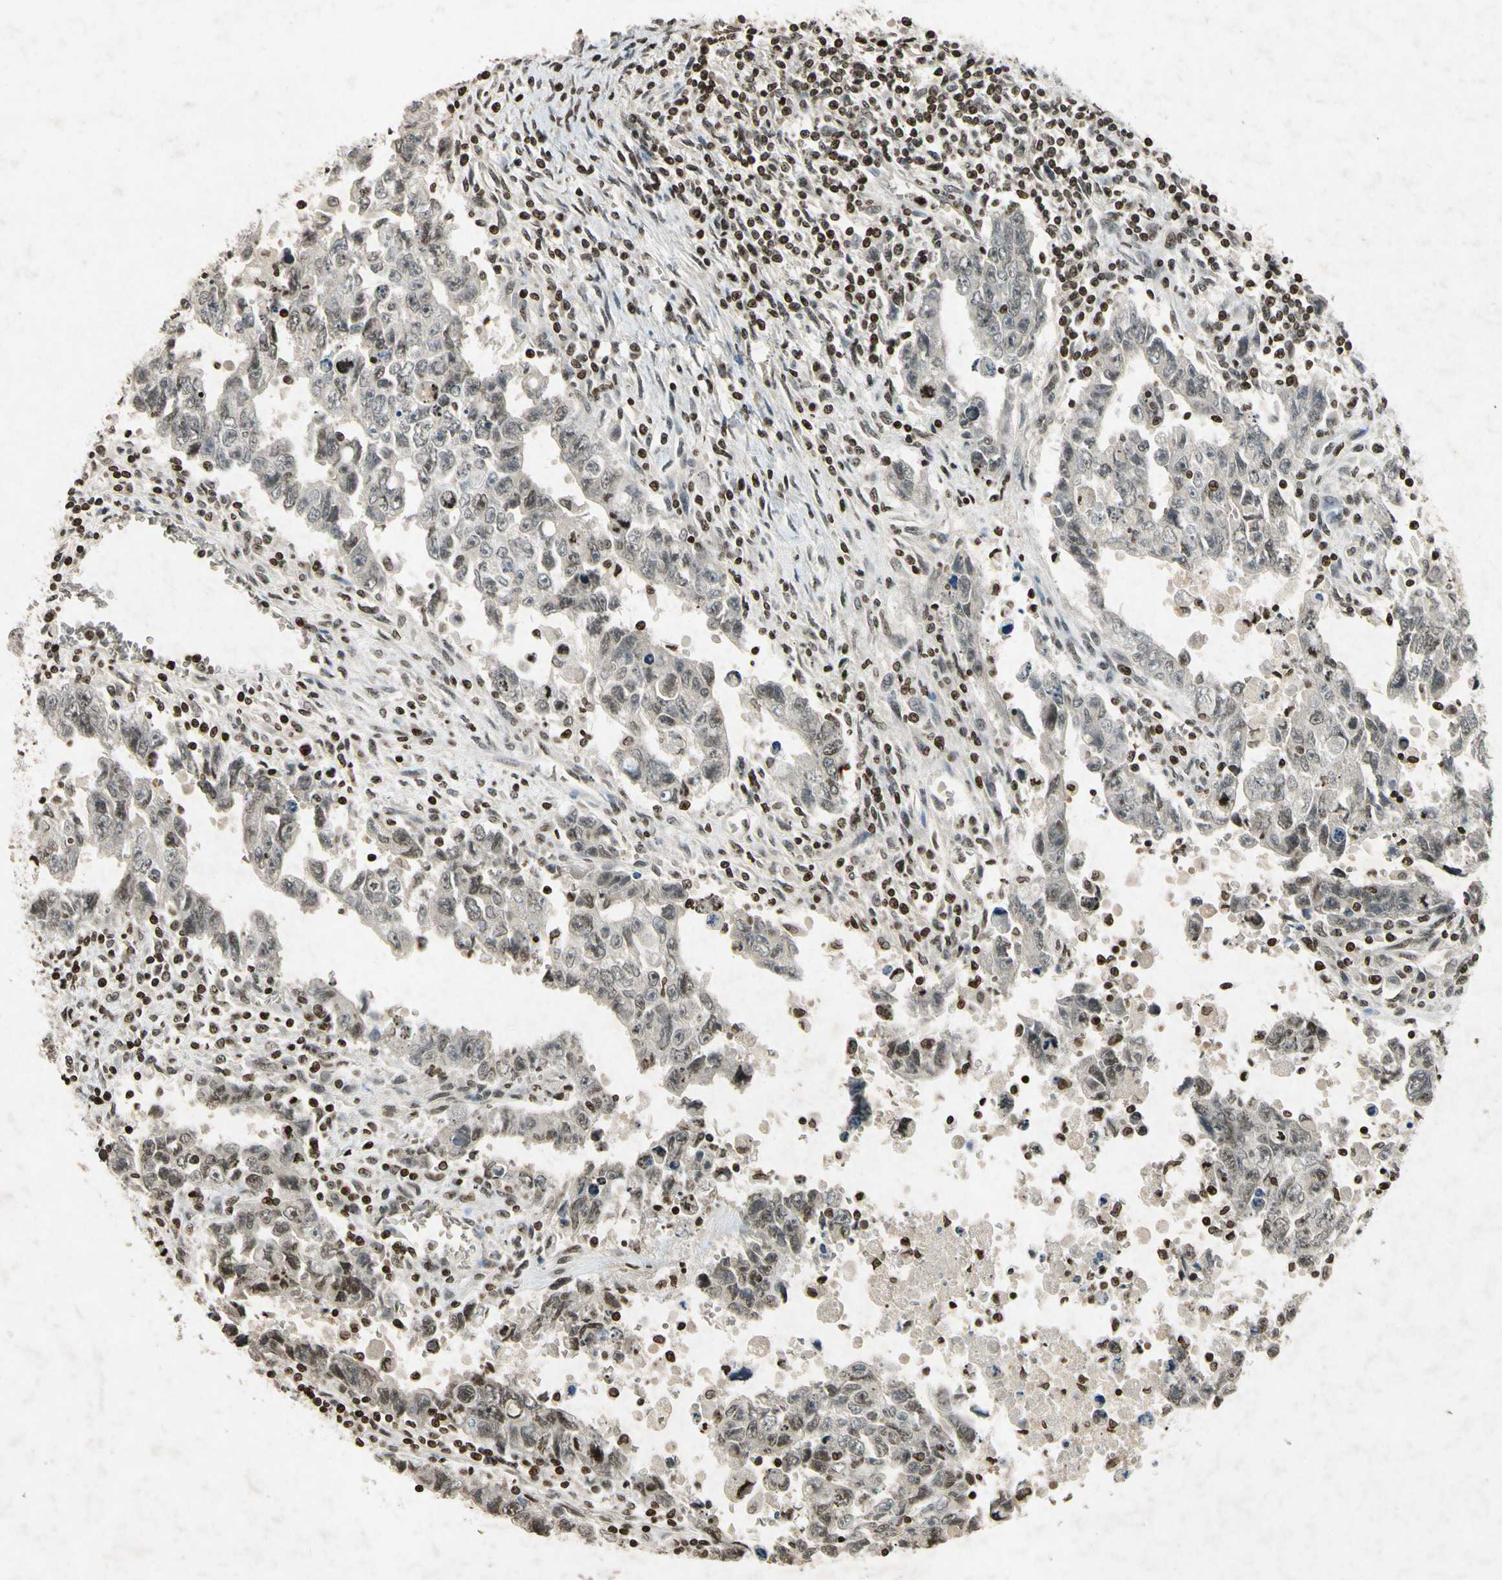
{"staining": {"intensity": "weak", "quantity": "25%-75%", "location": "nuclear"}, "tissue": "testis cancer", "cell_type": "Tumor cells", "image_type": "cancer", "snomed": [{"axis": "morphology", "description": "Carcinoma, Embryonal, NOS"}, {"axis": "topography", "description": "Testis"}], "caption": "A brown stain highlights weak nuclear expression of a protein in embryonal carcinoma (testis) tumor cells. Using DAB (3,3'-diaminobenzidine) (brown) and hematoxylin (blue) stains, captured at high magnification using brightfield microscopy.", "gene": "HOXB3", "patient": {"sex": "male", "age": 28}}